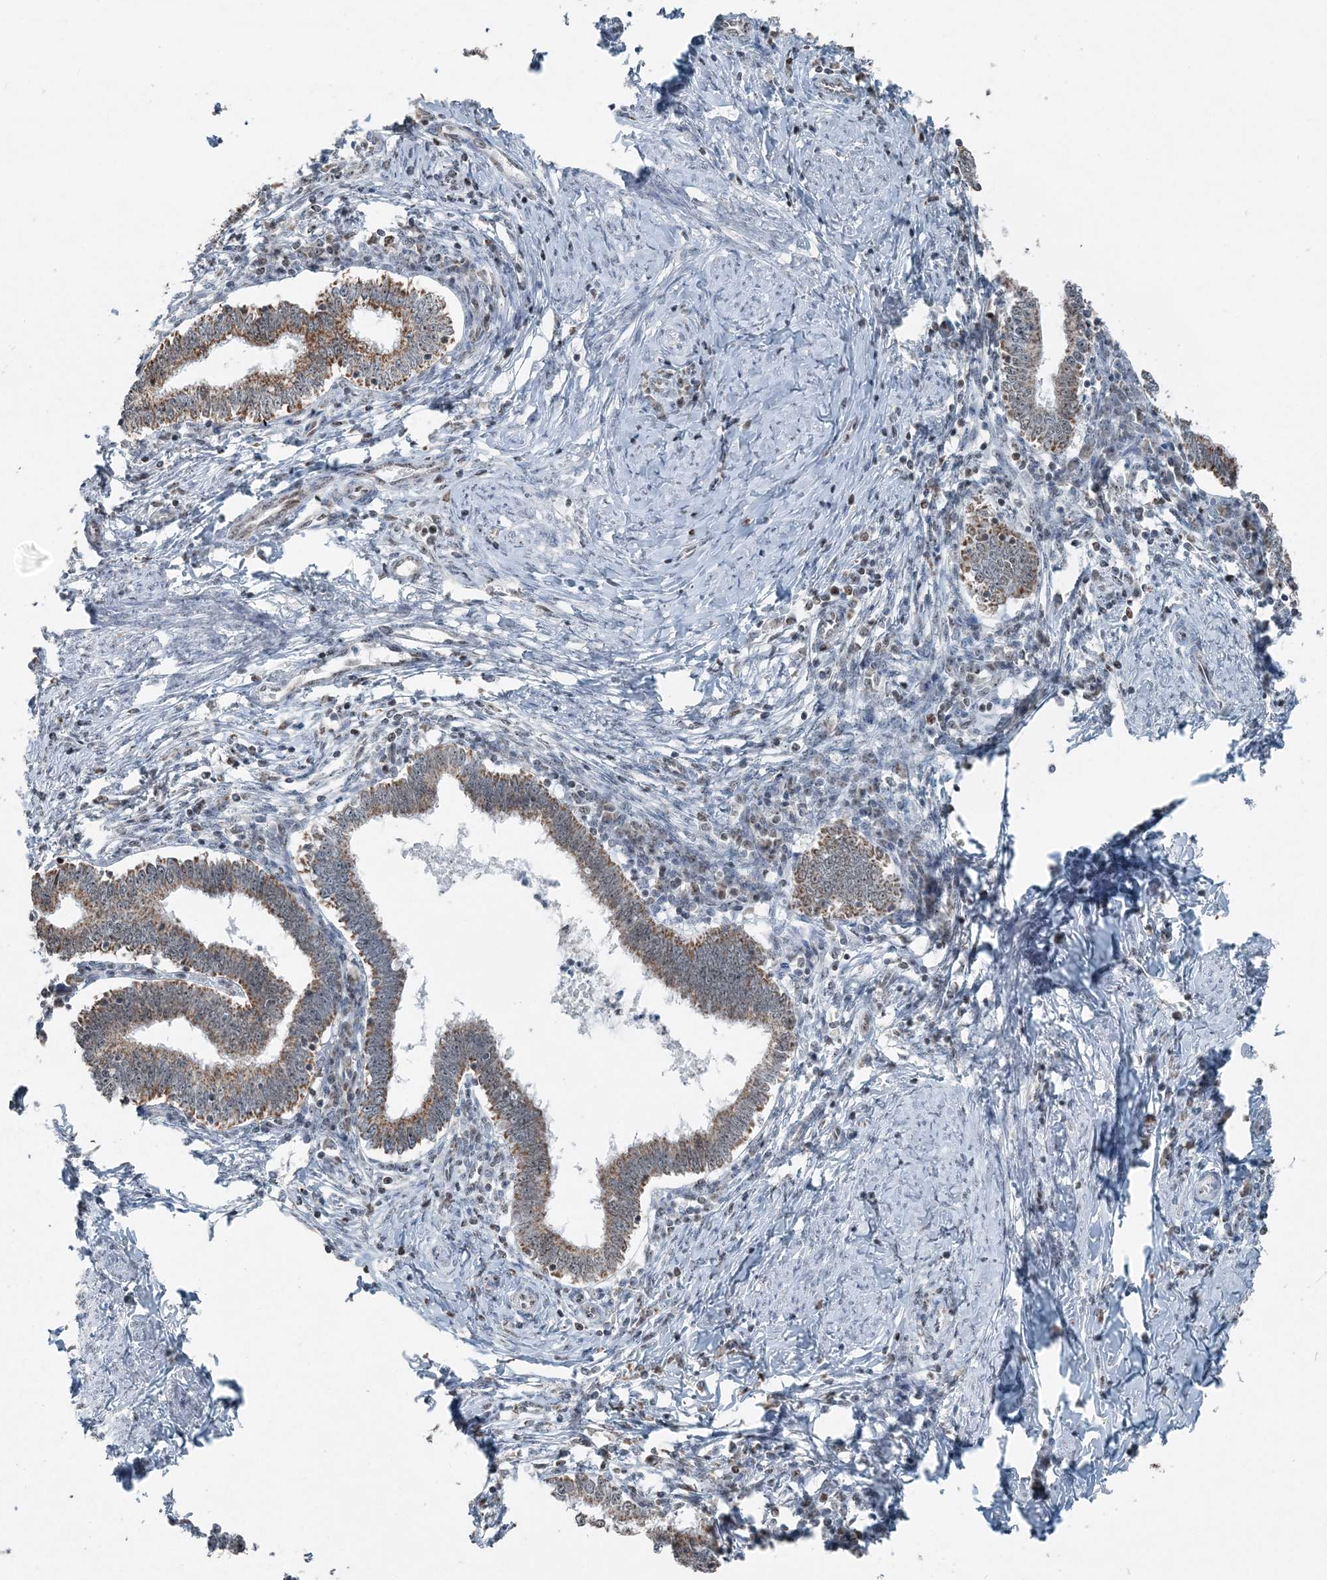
{"staining": {"intensity": "strong", "quantity": ">75%", "location": "cytoplasmic/membranous"}, "tissue": "cervical cancer", "cell_type": "Tumor cells", "image_type": "cancer", "snomed": [{"axis": "morphology", "description": "Adenocarcinoma, NOS"}, {"axis": "topography", "description": "Cervix"}], "caption": "Human adenocarcinoma (cervical) stained with a brown dye displays strong cytoplasmic/membranous positive staining in about >75% of tumor cells.", "gene": "SUCLG1", "patient": {"sex": "female", "age": 36}}